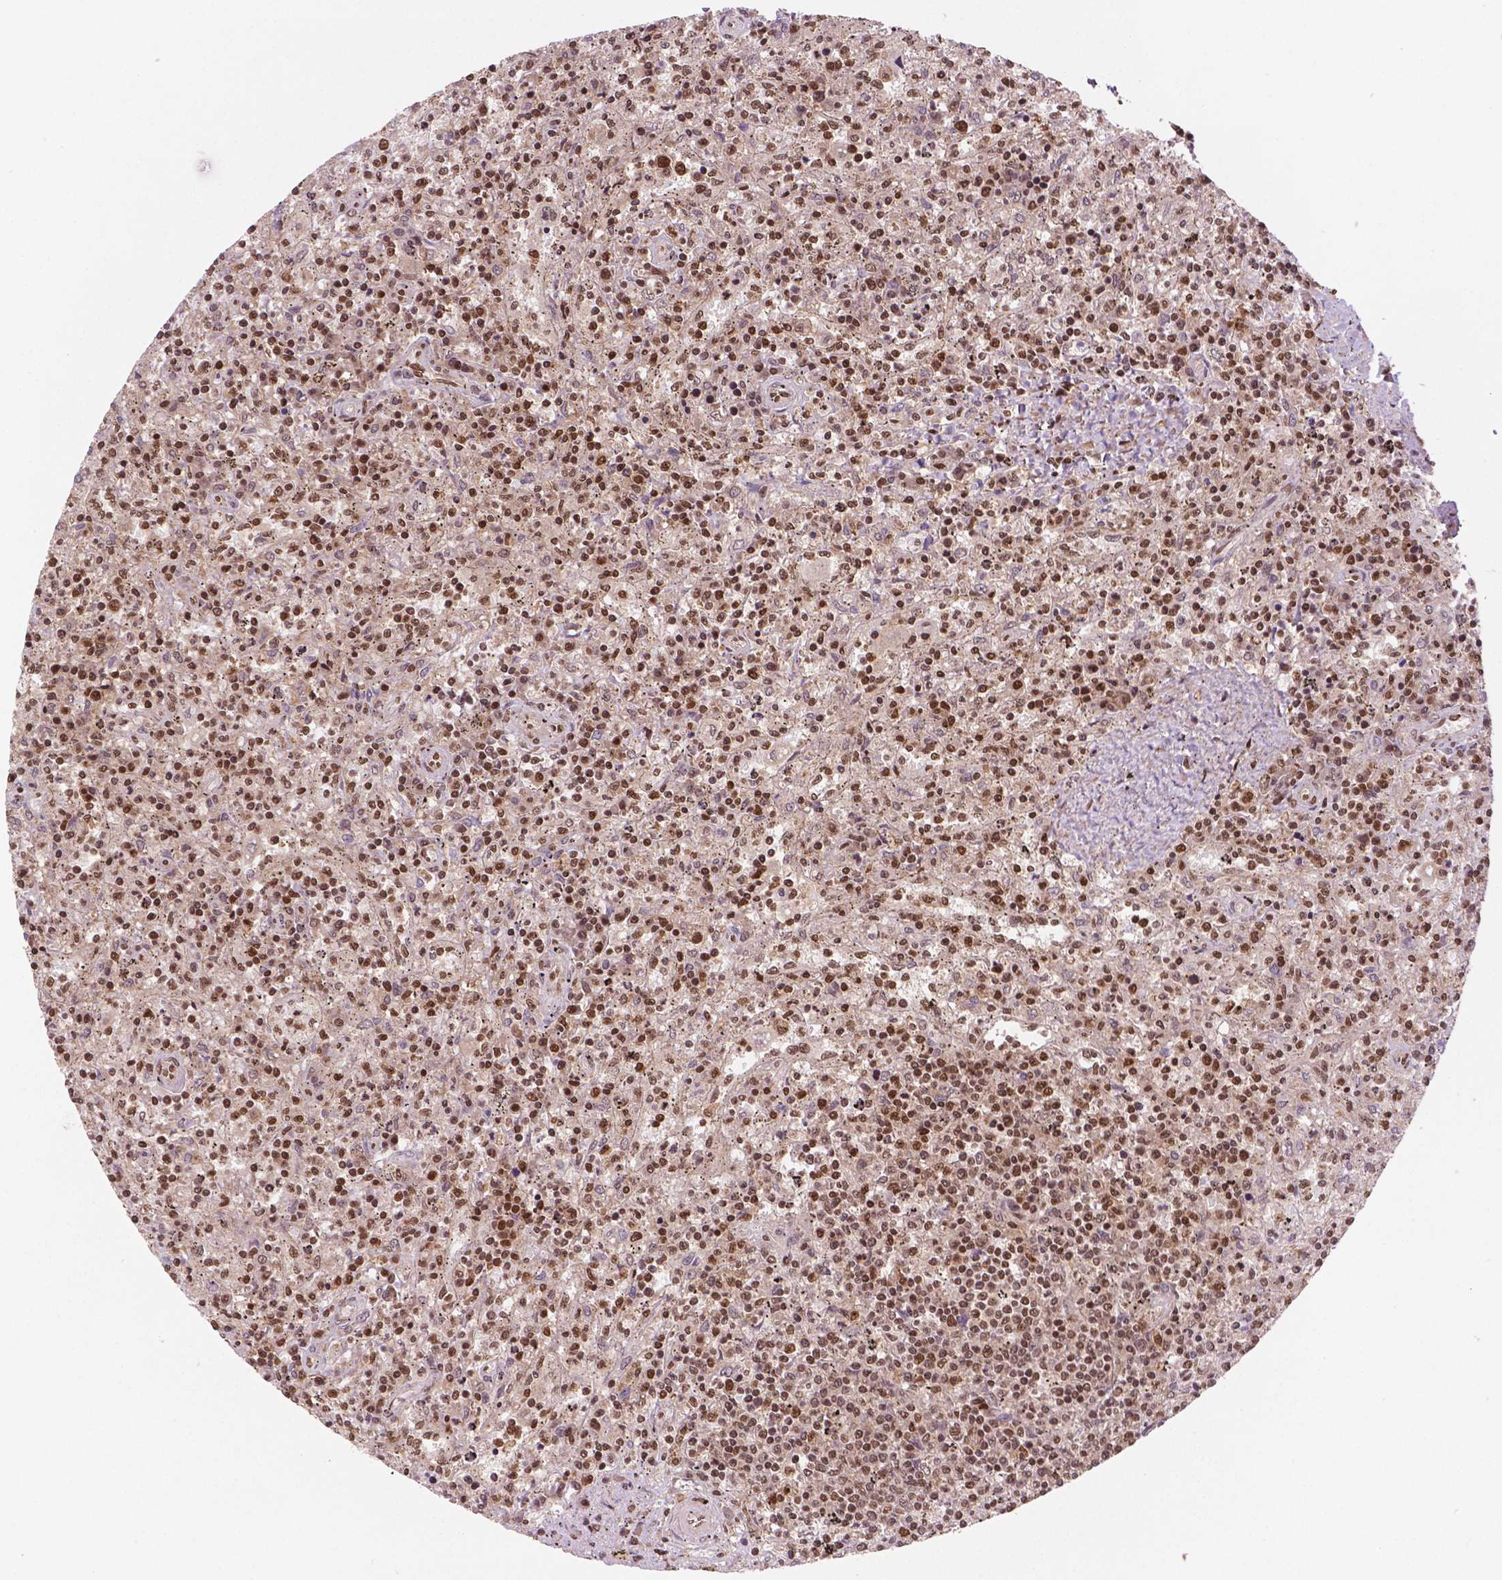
{"staining": {"intensity": "strong", "quantity": ">75%", "location": "nuclear"}, "tissue": "lymphoma", "cell_type": "Tumor cells", "image_type": "cancer", "snomed": [{"axis": "morphology", "description": "Malignant lymphoma, non-Hodgkin's type, Low grade"}, {"axis": "topography", "description": "Spleen"}], "caption": "Immunohistochemistry (IHC) histopathology image of neoplastic tissue: malignant lymphoma, non-Hodgkin's type (low-grade) stained using immunohistochemistry shows high levels of strong protein expression localized specifically in the nuclear of tumor cells, appearing as a nuclear brown color.", "gene": "SIRT6", "patient": {"sex": "male", "age": 62}}